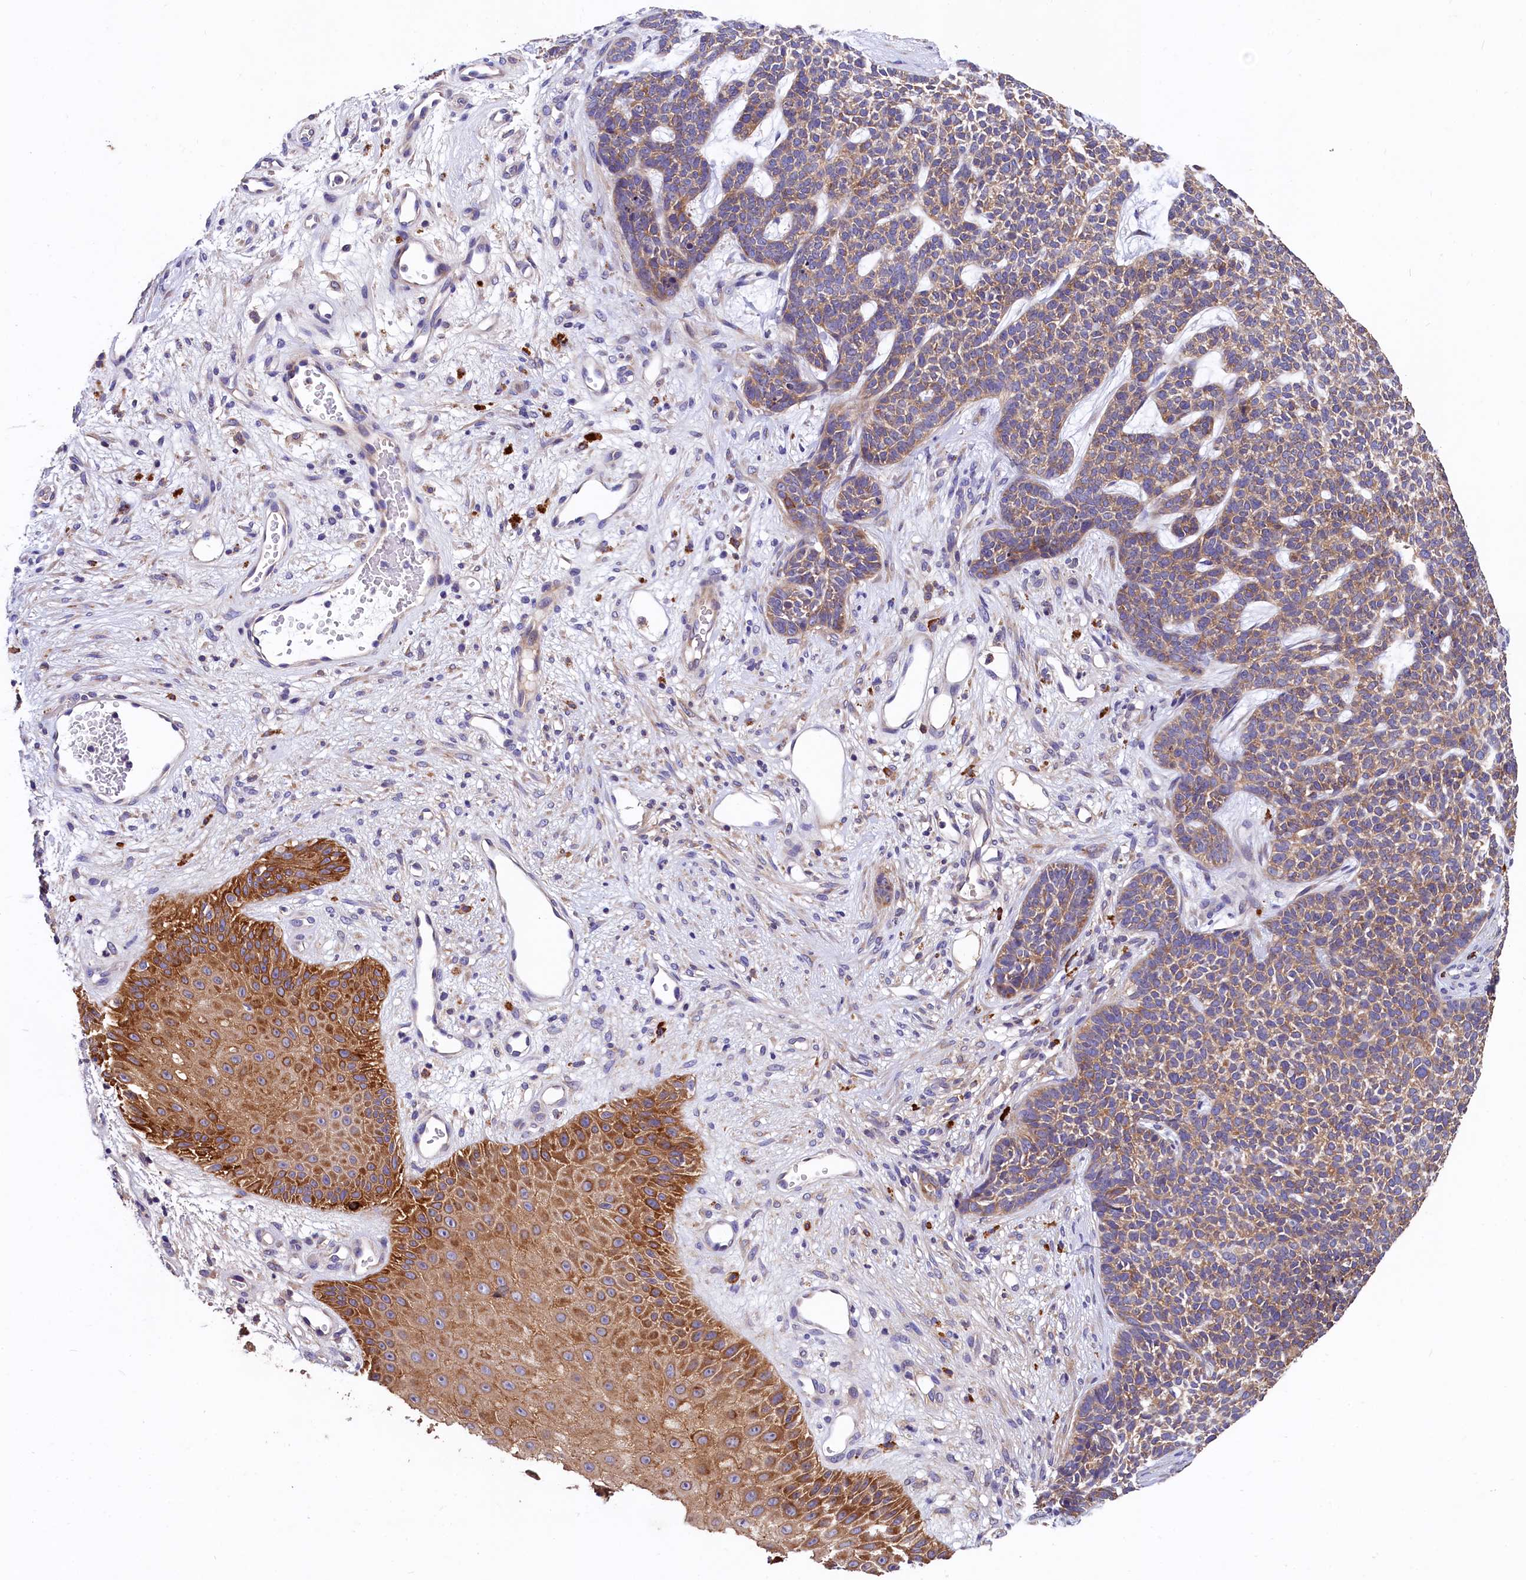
{"staining": {"intensity": "weak", "quantity": "25%-75%", "location": "cytoplasmic/membranous"}, "tissue": "skin cancer", "cell_type": "Tumor cells", "image_type": "cancer", "snomed": [{"axis": "morphology", "description": "Basal cell carcinoma"}, {"axis": "topography", "description": "Skin"}], "caption": "Skin cancer (basal cell carcinoma) stained with a protein marker reveals weak staining in tumor cells.", "gene": "EPS8L2", "patient": {"sex": "female", "age": 84}}